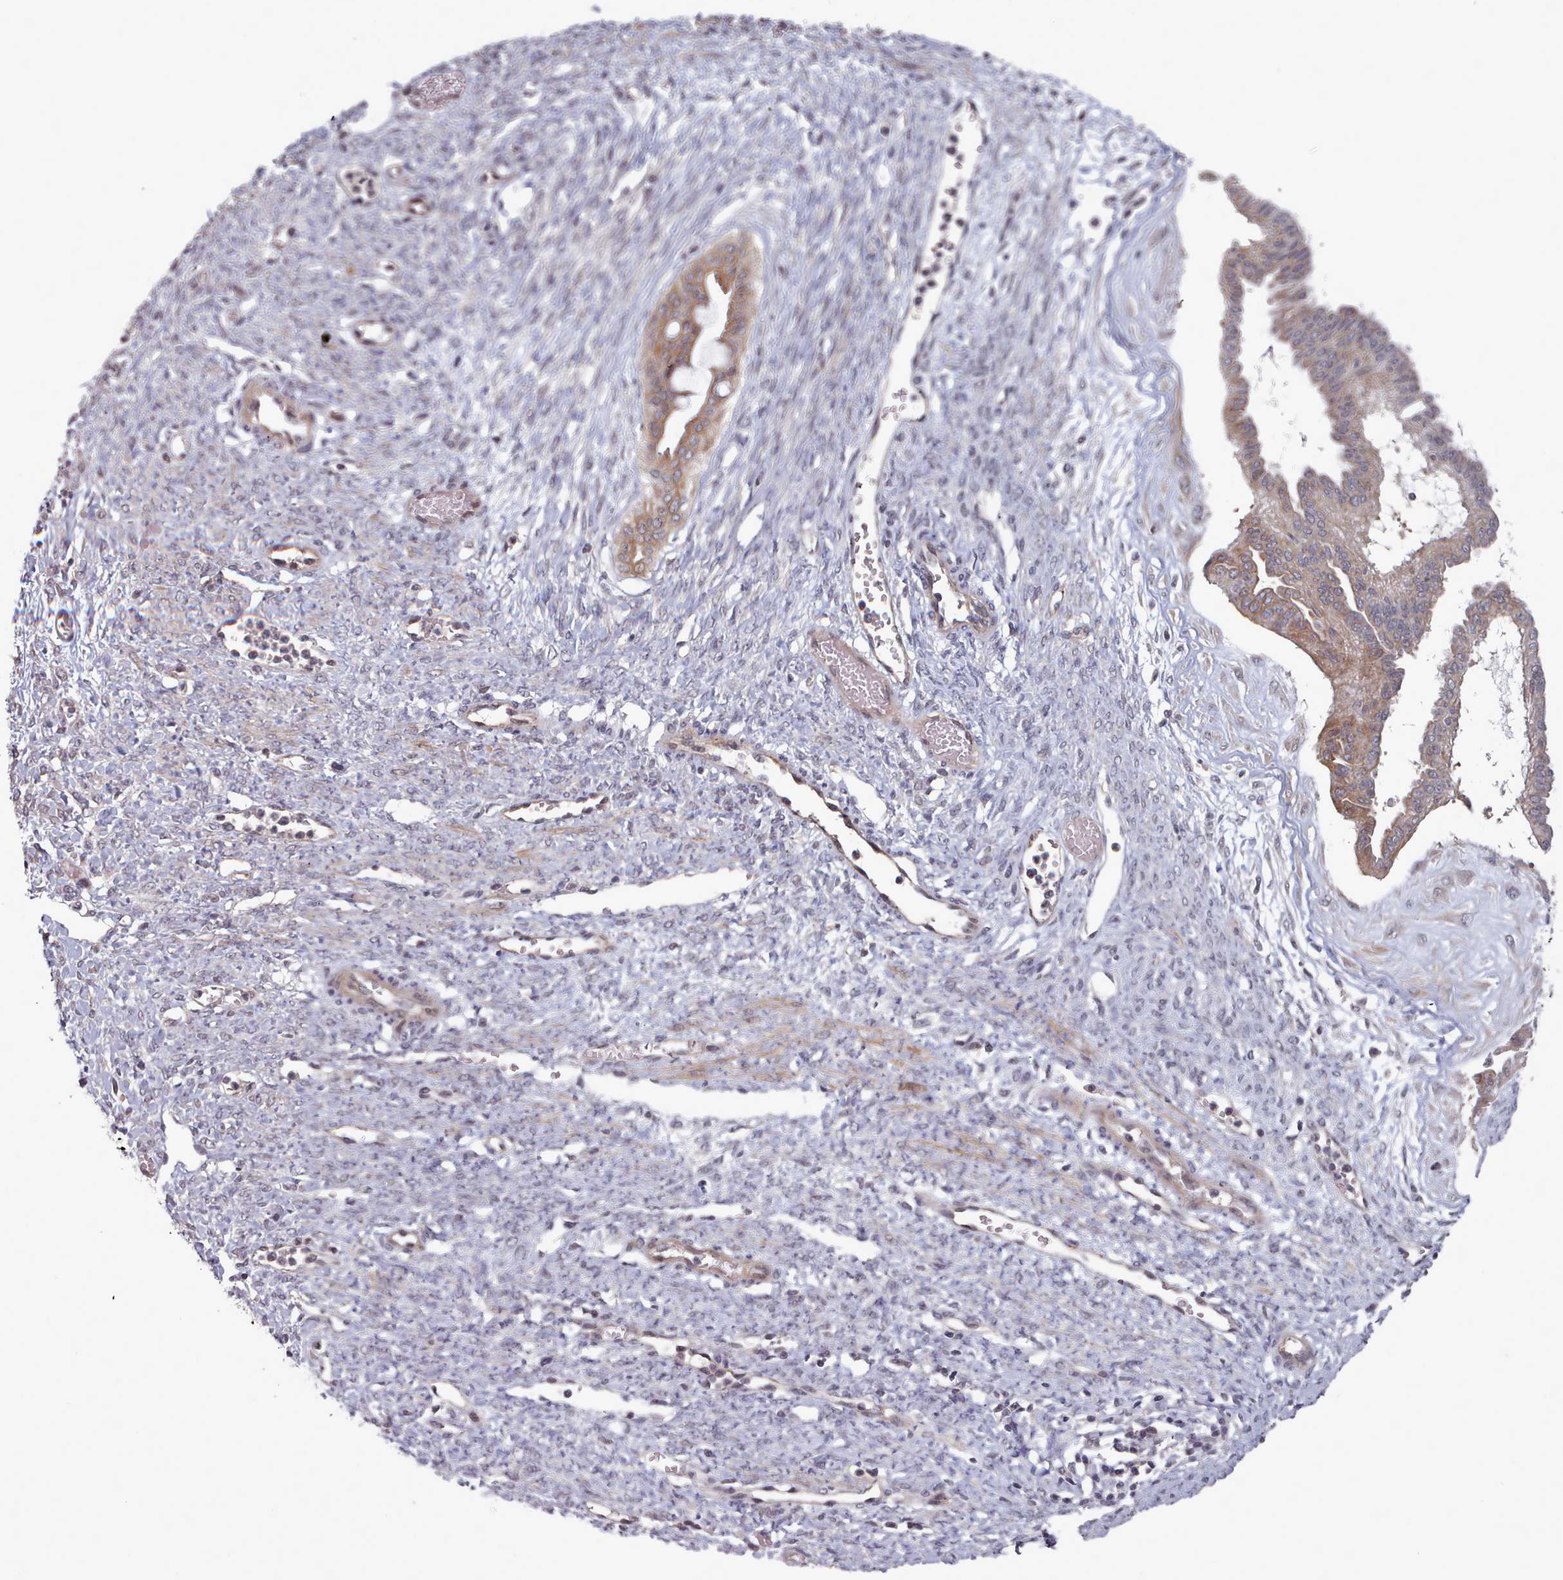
{"staining": {"intensity": "moderate", "quantity": "25%-75%", "location": "cytoplasmic/membranous"}, "tissue": "ovarian cancer", "cell_type": "Tumor cells", "image_type": "cancer", "snomed": [{"axis": "morphology", "description": "Cystadenocarcinoma, mucinous, NOS"}, {"axis": "topography", "description": "Ovary"}], "caption": "Moderate cytoplasmic/membranous protein positivity is identified in approximately 25%-75% of tumor cells in ovarian mucinous cystadenocarcinoma.", "gene": "HYAL3", "patient": {"sex": "female", "age": 73}}